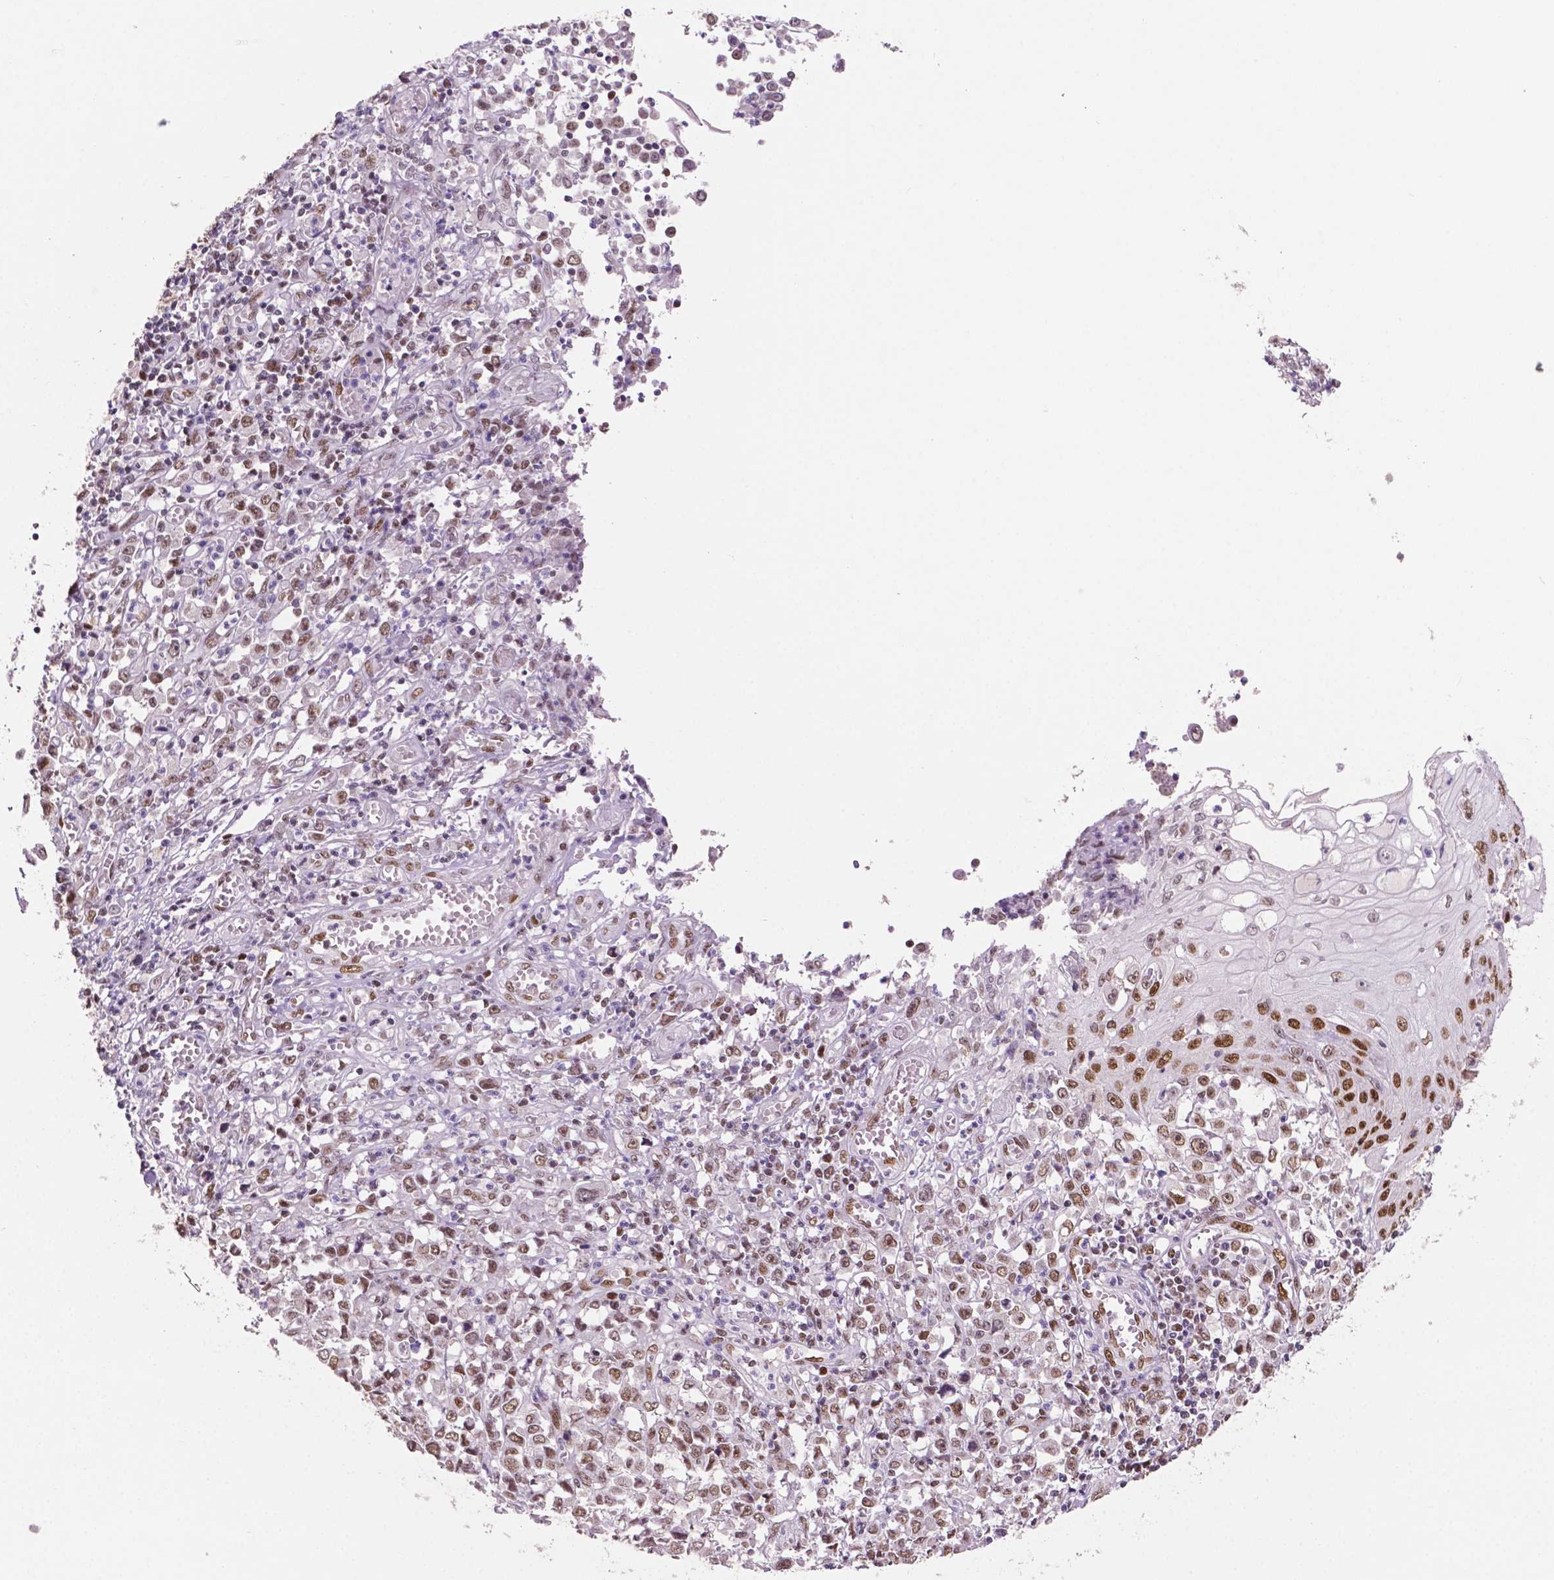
{"staining": {"intensity": "weak", "quantity": "25%-75%", "location": "nuclear"}, "tissue": "stomach cancer", "cell_type": "Tumor cells", "image_type": "cancer", "snomed": [{"axis": "morphology", "description": "Adenocarcinoma, NOS"}, {"axis": "topography", "description": "Stomach, upper"}], "caption": "This photomicrograph reveals IHC staining of human adenocarcinoma (stomach), with low weak nuclear positivity in about 25%-75% of tumor cells.", "gene": "MLH1", "patient": {"sex": "male", "age": 70}}